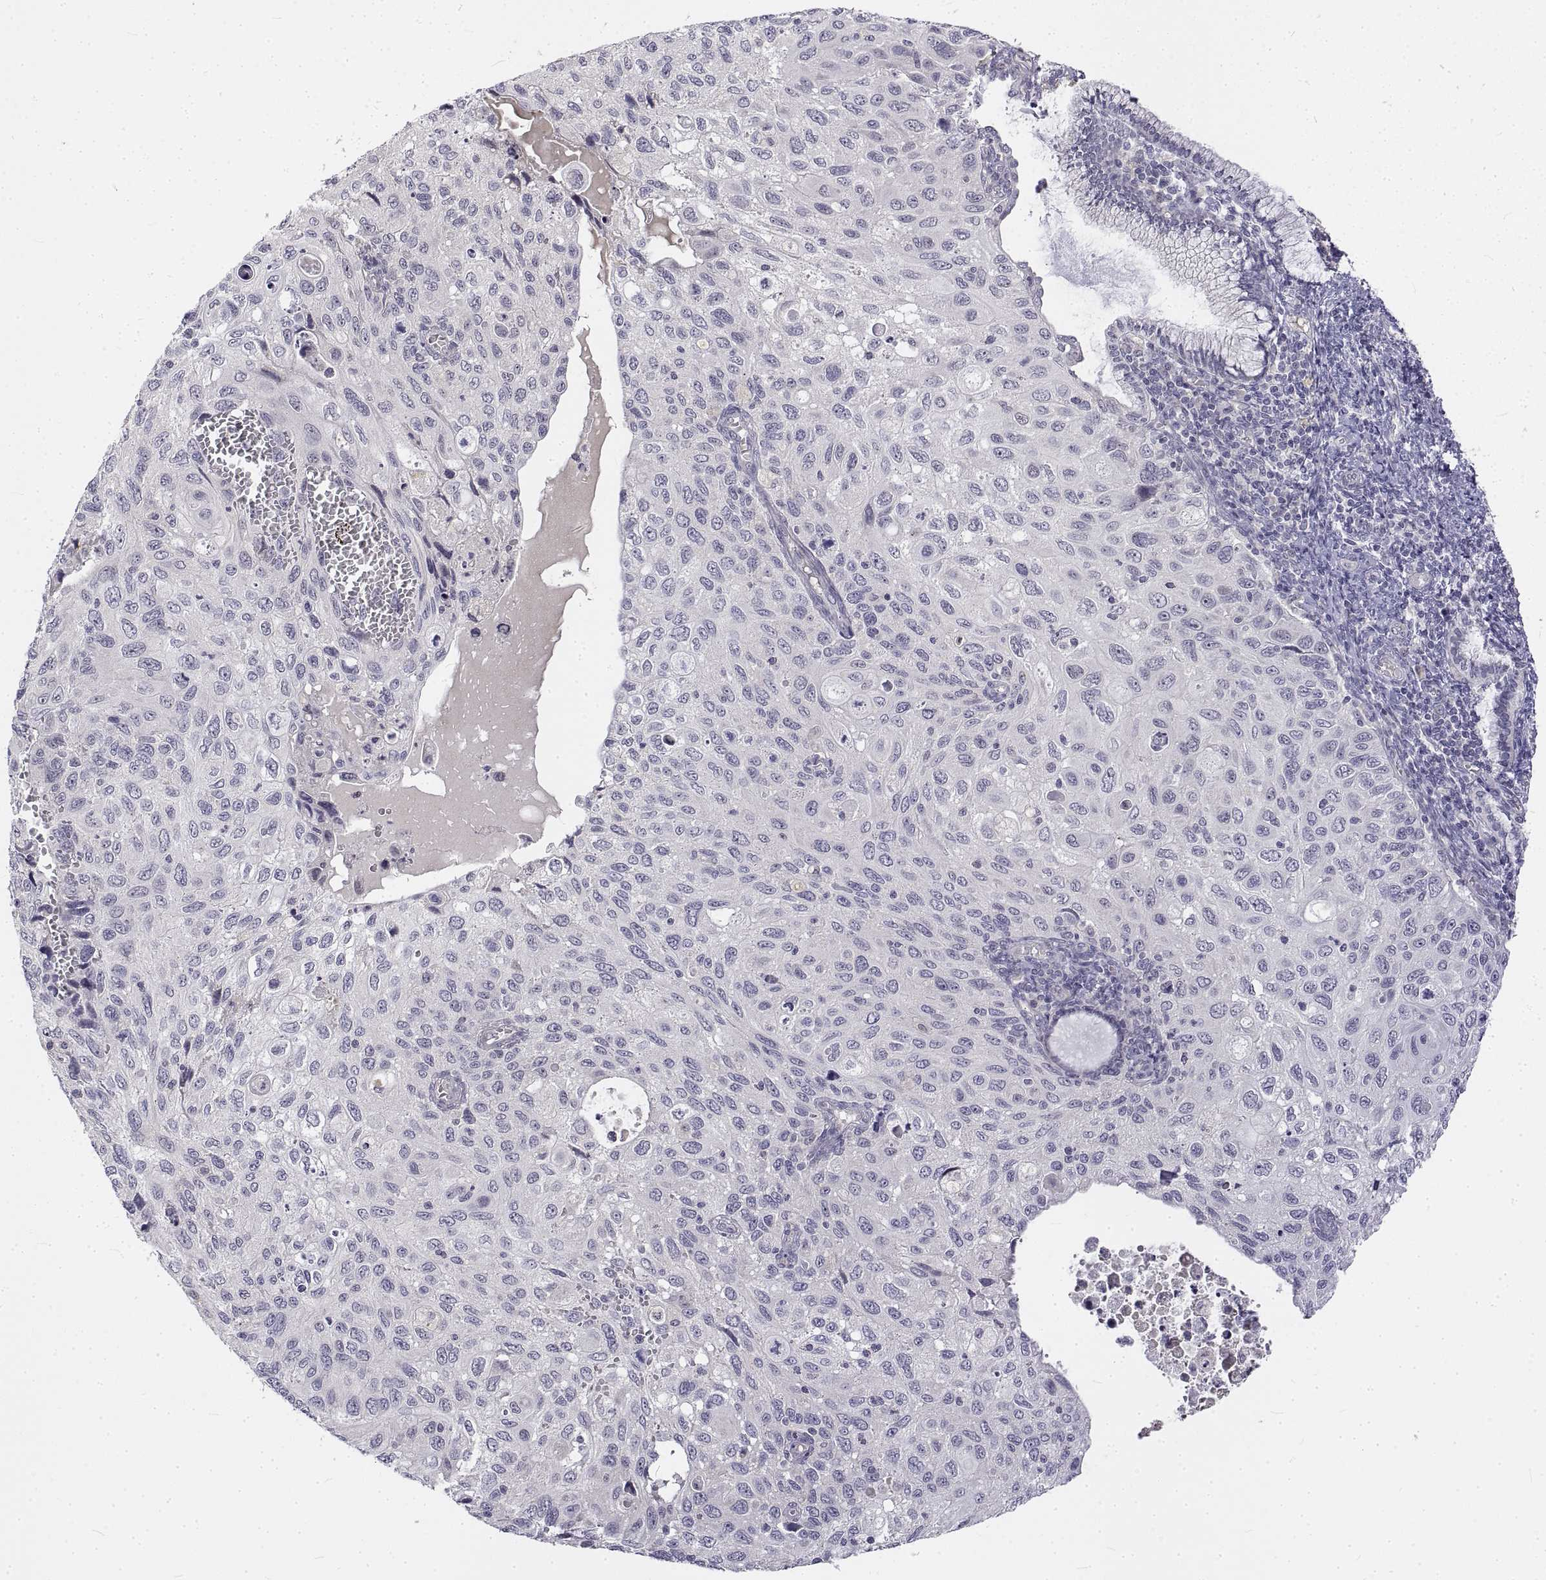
{"staining": {"intensity": "negative", "quantity": "none", "location": "none"}, "tissue": "cervical cancer", "cell_type": "Tumor cells", "image_type": "cancer", "snomed": [{"axis": "morphology", "description": "Squamous cell carcinoma, NOS"}, {"axis": "topography", "description": "Cervix"}], "caption": "Cervical cancer was stained to show a protein in brown. There is no significant staining in tumor cells.", "gene": "ANO2", "patient": {"sex": "female", "age": 70}}